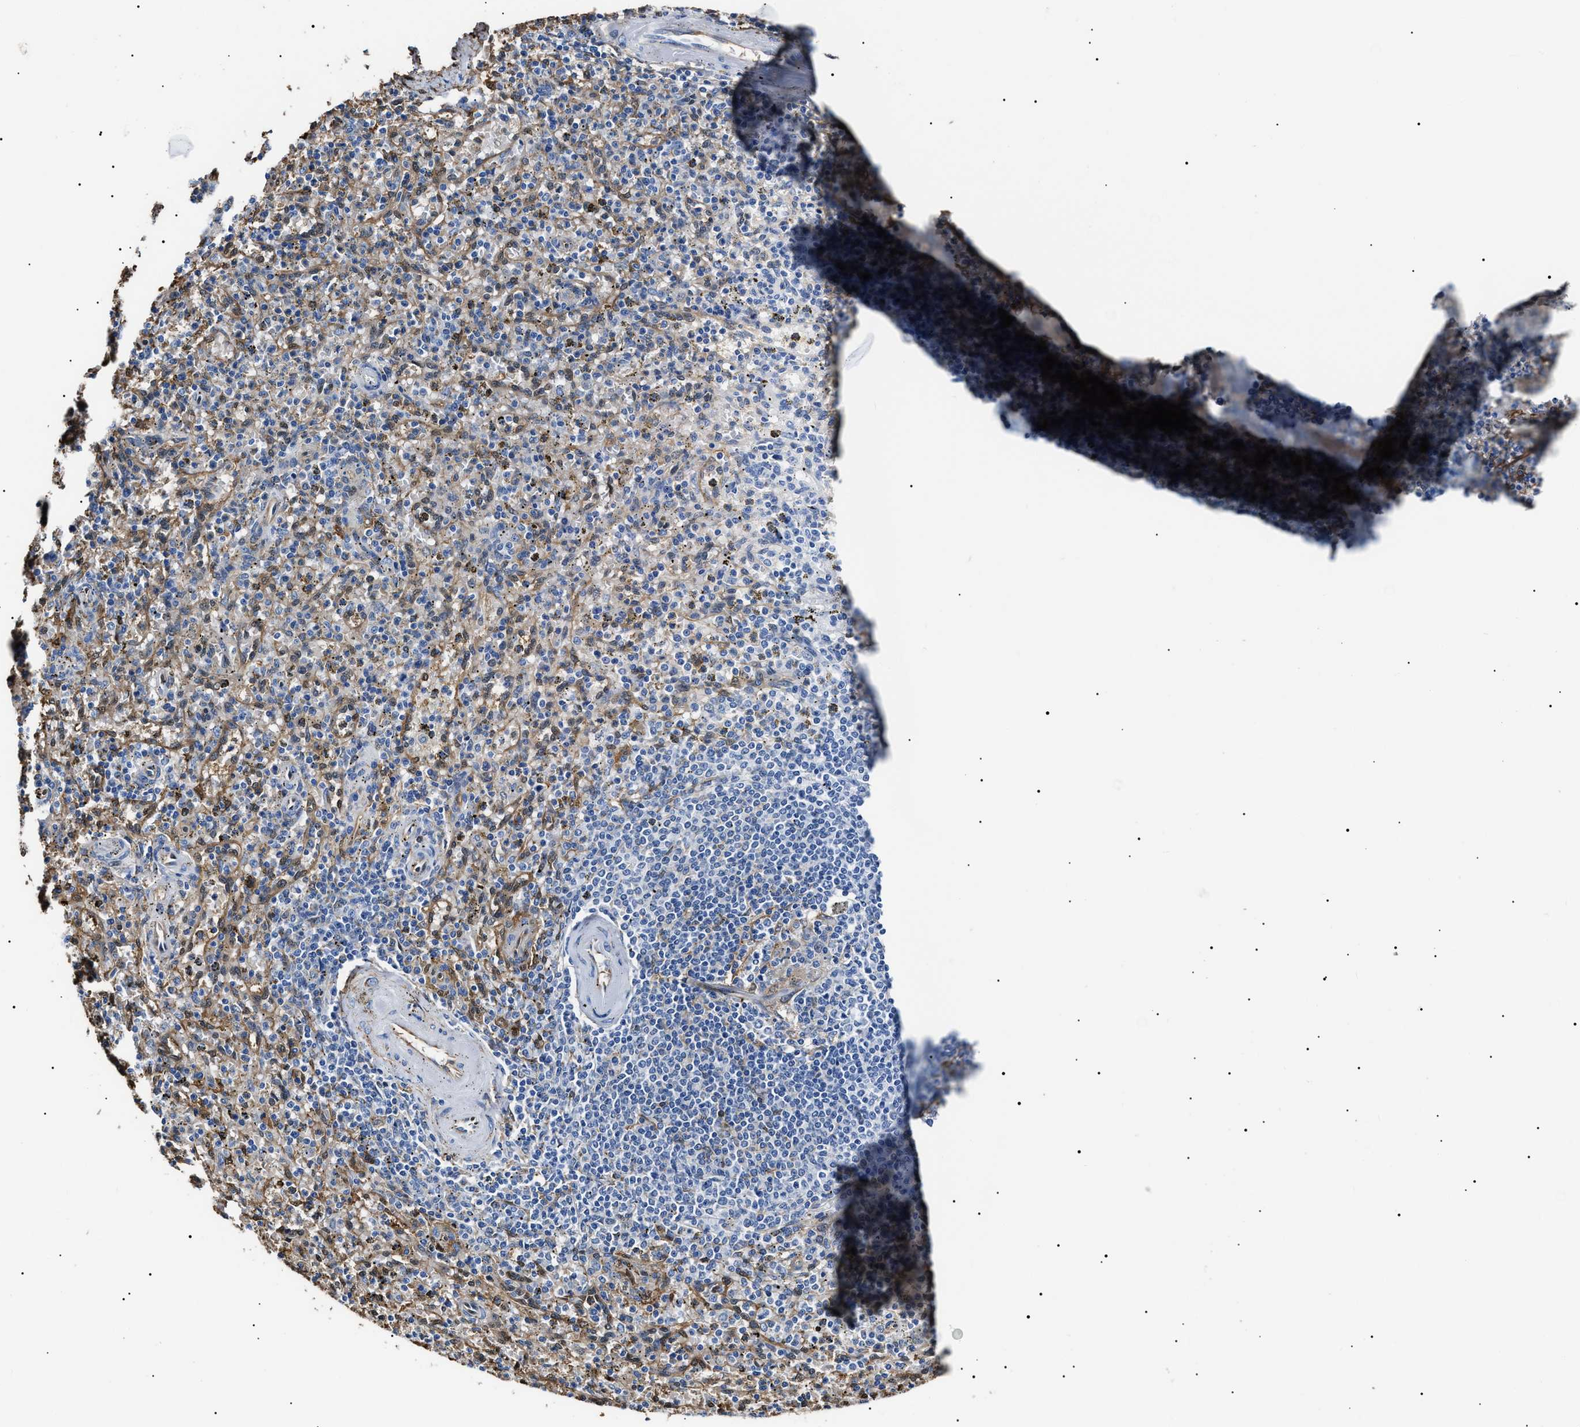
{"staining": {"intensity": "weak", "quantity": "<25%", "location": "cytoplasmic/membranous"}, "tissue": "spleen", "cell_type": "Cells in red pulp", "image_type": "normal", "snomed": [{"axis": "morphology", "description": "Normal tissue, NOS"}, {"axis": "topography", "description": "Spleen"}], "caption": "There is no significant expression in cells in red pulp of spleen. (DAB (3,3'-diaminobenzidine) IHC with hematoxylin counter stain).", "gene": "ALDH1A1", "patient": {"sex": "male", "age": 72}}